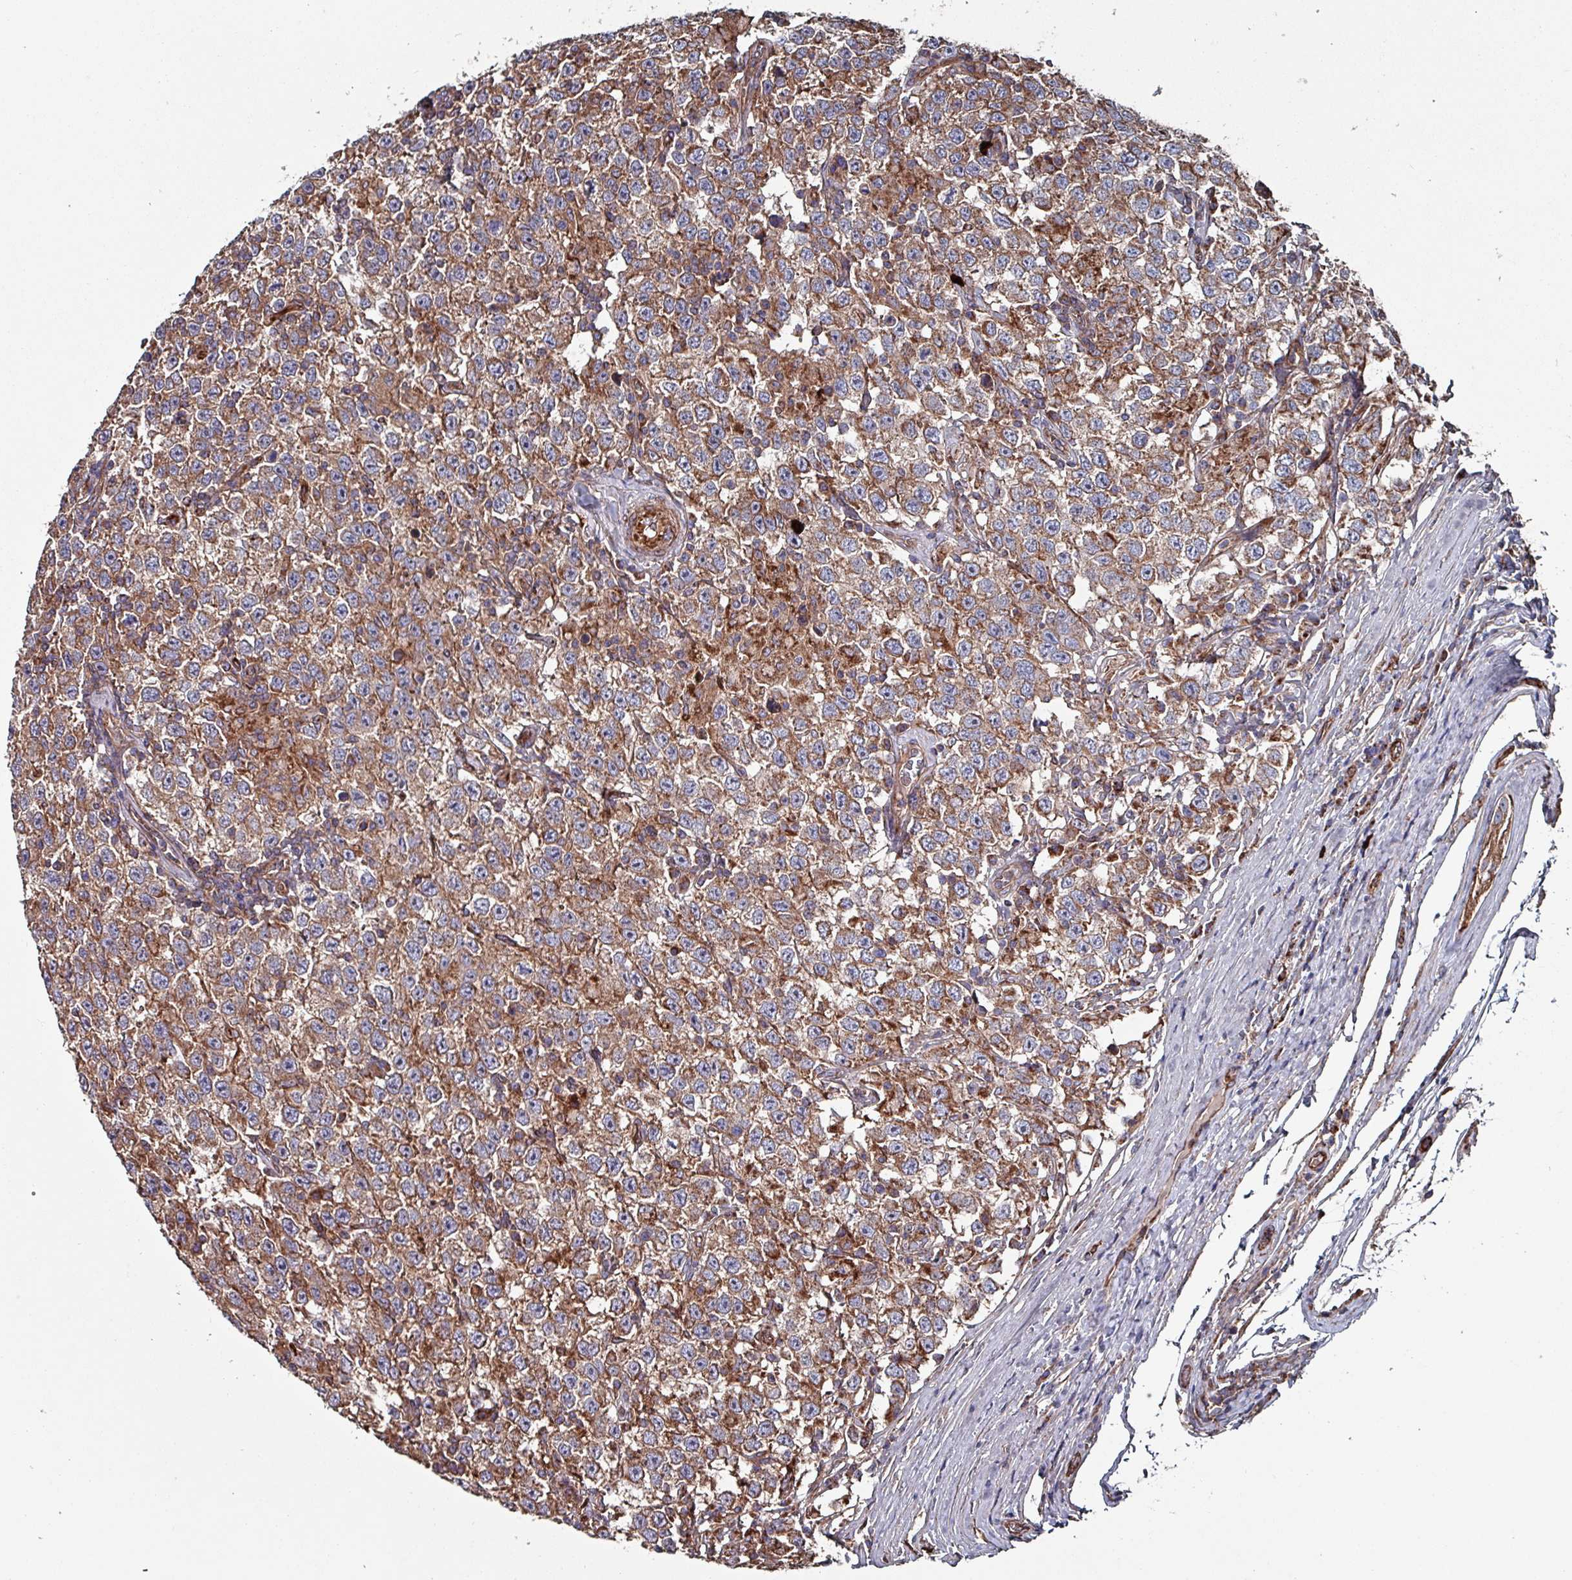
{"staining": {"intensity": "moderate", "quantity": ">75%", "location": "cytoplasmic/membranous"}, "tissue": "testis cancer", "cell_type": "Tumor cells", "image_type": "cancer", "snomed": [{"axis": "morphology", "description": "Seminoma, NOS"}, {"axis": "topography", "description": "Testis"}], "caption": "Testis cancer stained for a protein (brown) exhibits moderate cytoplasmic/membranous positive staining in approximately >75% of tumor cells.", "gene": "ANO10", "patient": {"sex": "male", "age": 41}}